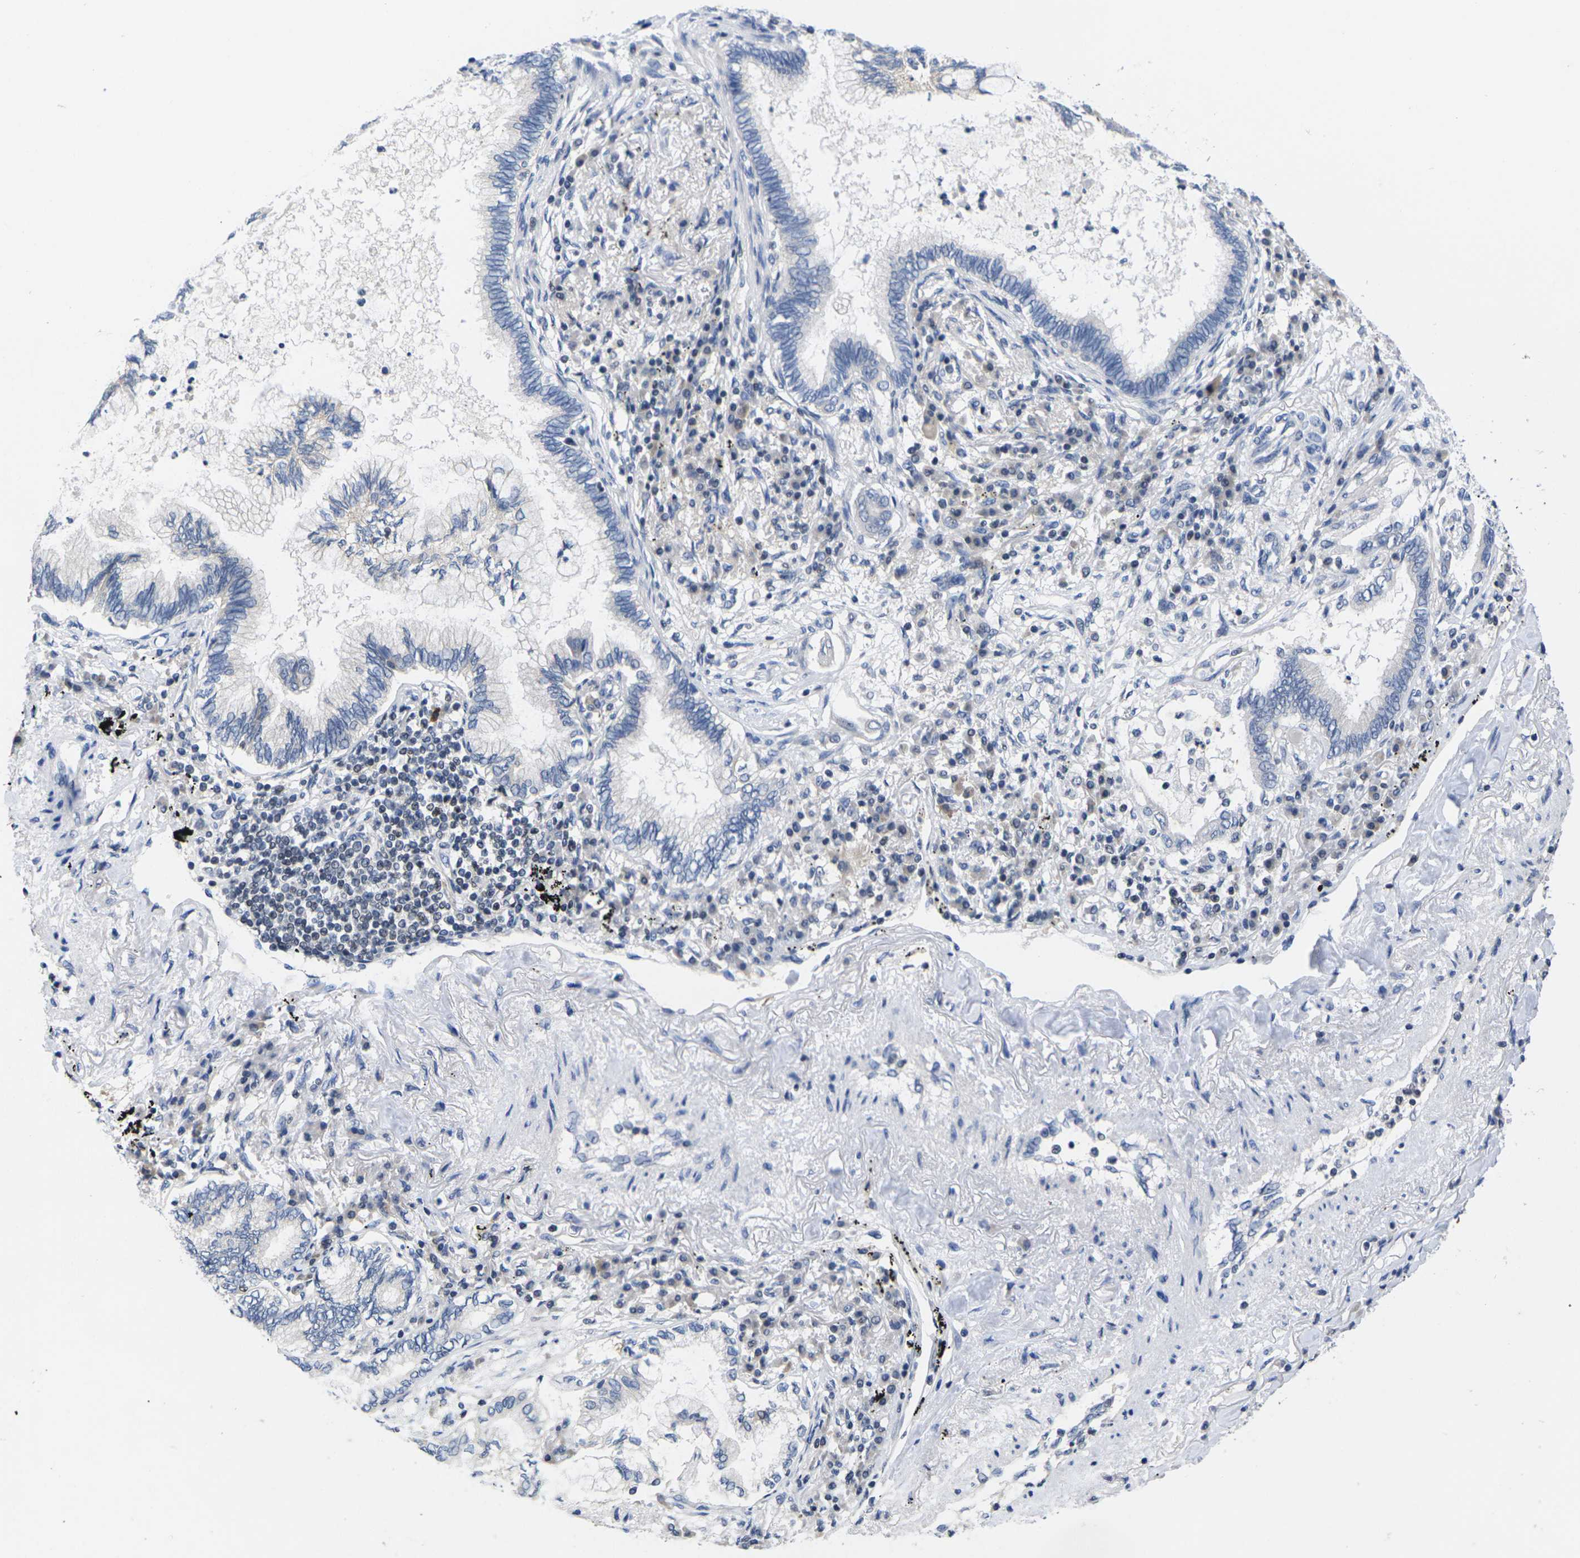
{"staining": {"intensity": "negative", "quantity": "none", "location": "none"}, "tissue": "lung cancer", "cell_type": "Tumor cells", "image_type": "cancer", "snomed": [{"axis": "morphology", "description": "Normal tissue, NOS"}, {"axis": "morphology", "description": "Adenocarcinoma, NOS"}, {"axis": "topography", "description": "Bronchus"}, {"axis": "topography", "description": "Lung"}], "caption": "Tumor cells show no significant staining in lung cancer (adenocarcinoma).", "gene": "IKZF1", "patient": {"sex": "female", "age": 70}}